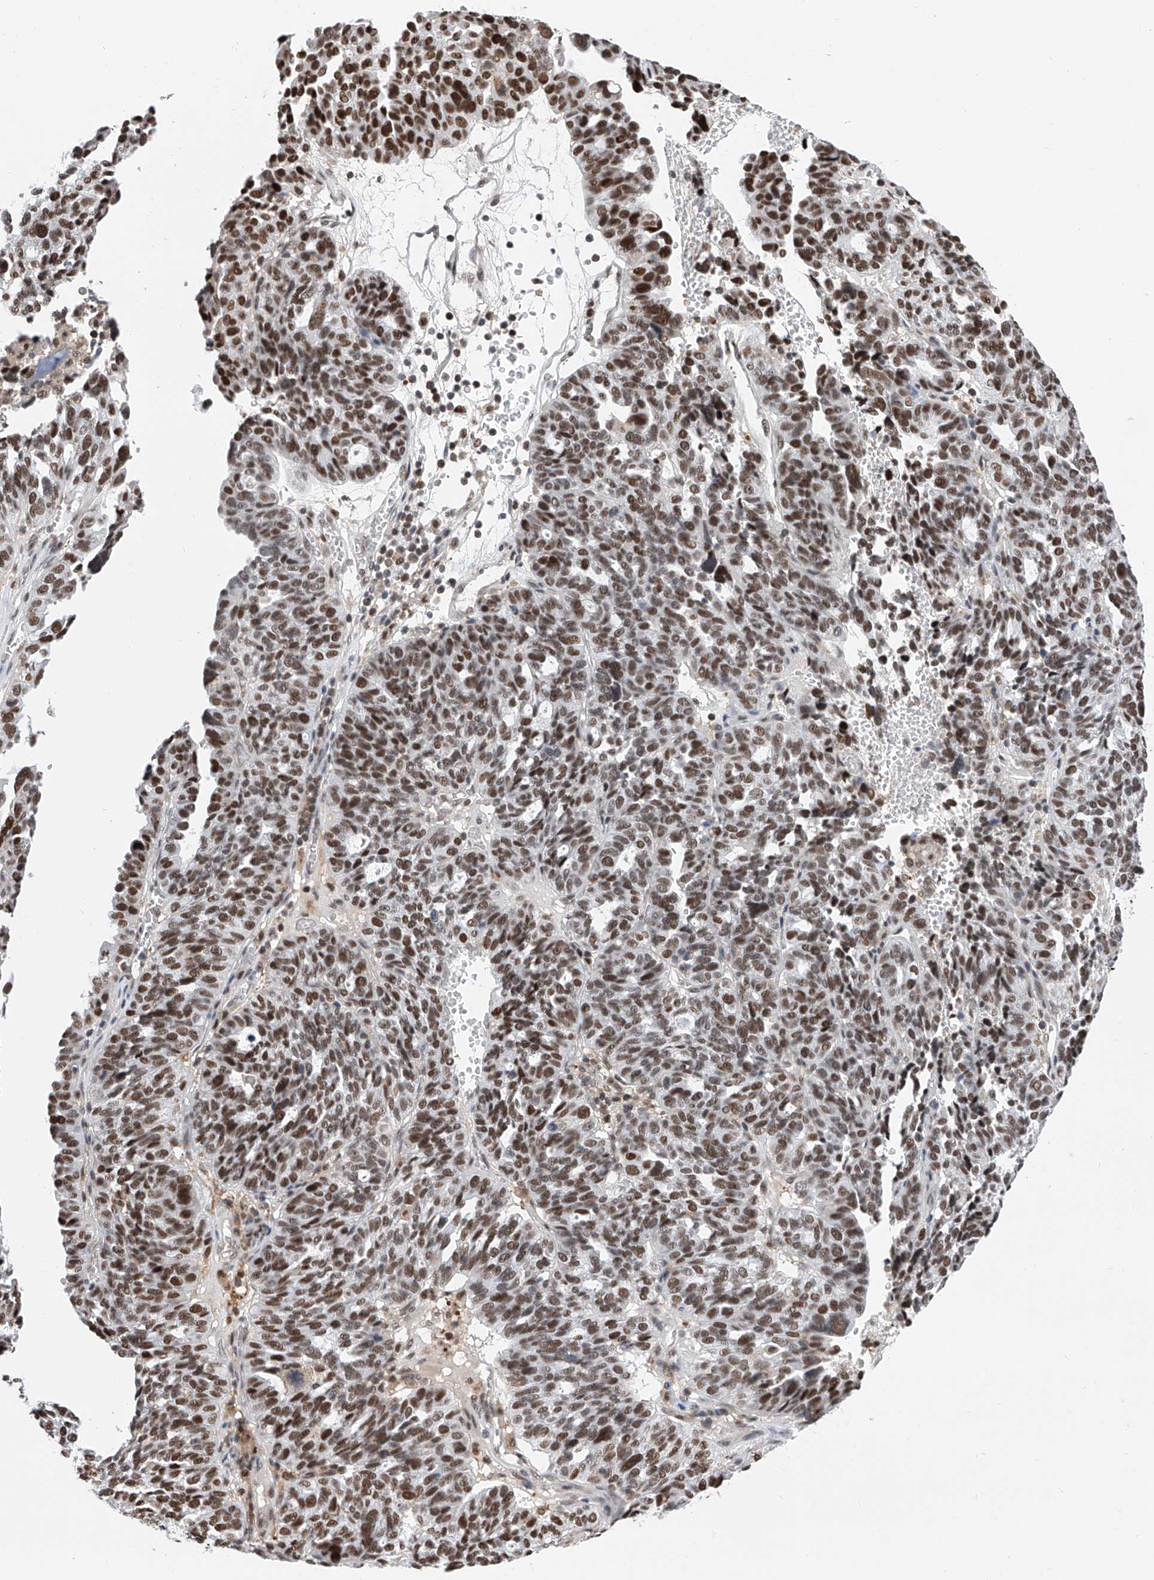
{"staining": {"intensity": "moderate", "quantity": ">75%", "location": "nuclear"}, "tissue": "ovarian cancer", "cell_type": "Tumor cells", "image_type": "cancer", "snomed": [{"axis": "morphology", "description": "Cystadenocarcinoma, serous, NOS"}, {"axis": "topography", "description": "Ovary"}], "caption": "Protein analysis of serous cystadenocarcinoma (ovarian) tissue exhibits moderate nuclear staining in about >75% of tumor cells. Using DAB (3,3'-diaminobenzidine) (brown) and hematoxylin (blue) stains, captured at high magnification using brightfield microscopy.", "gene": "SNRNP200", "patient": {"sex": "female", "age": 59}}